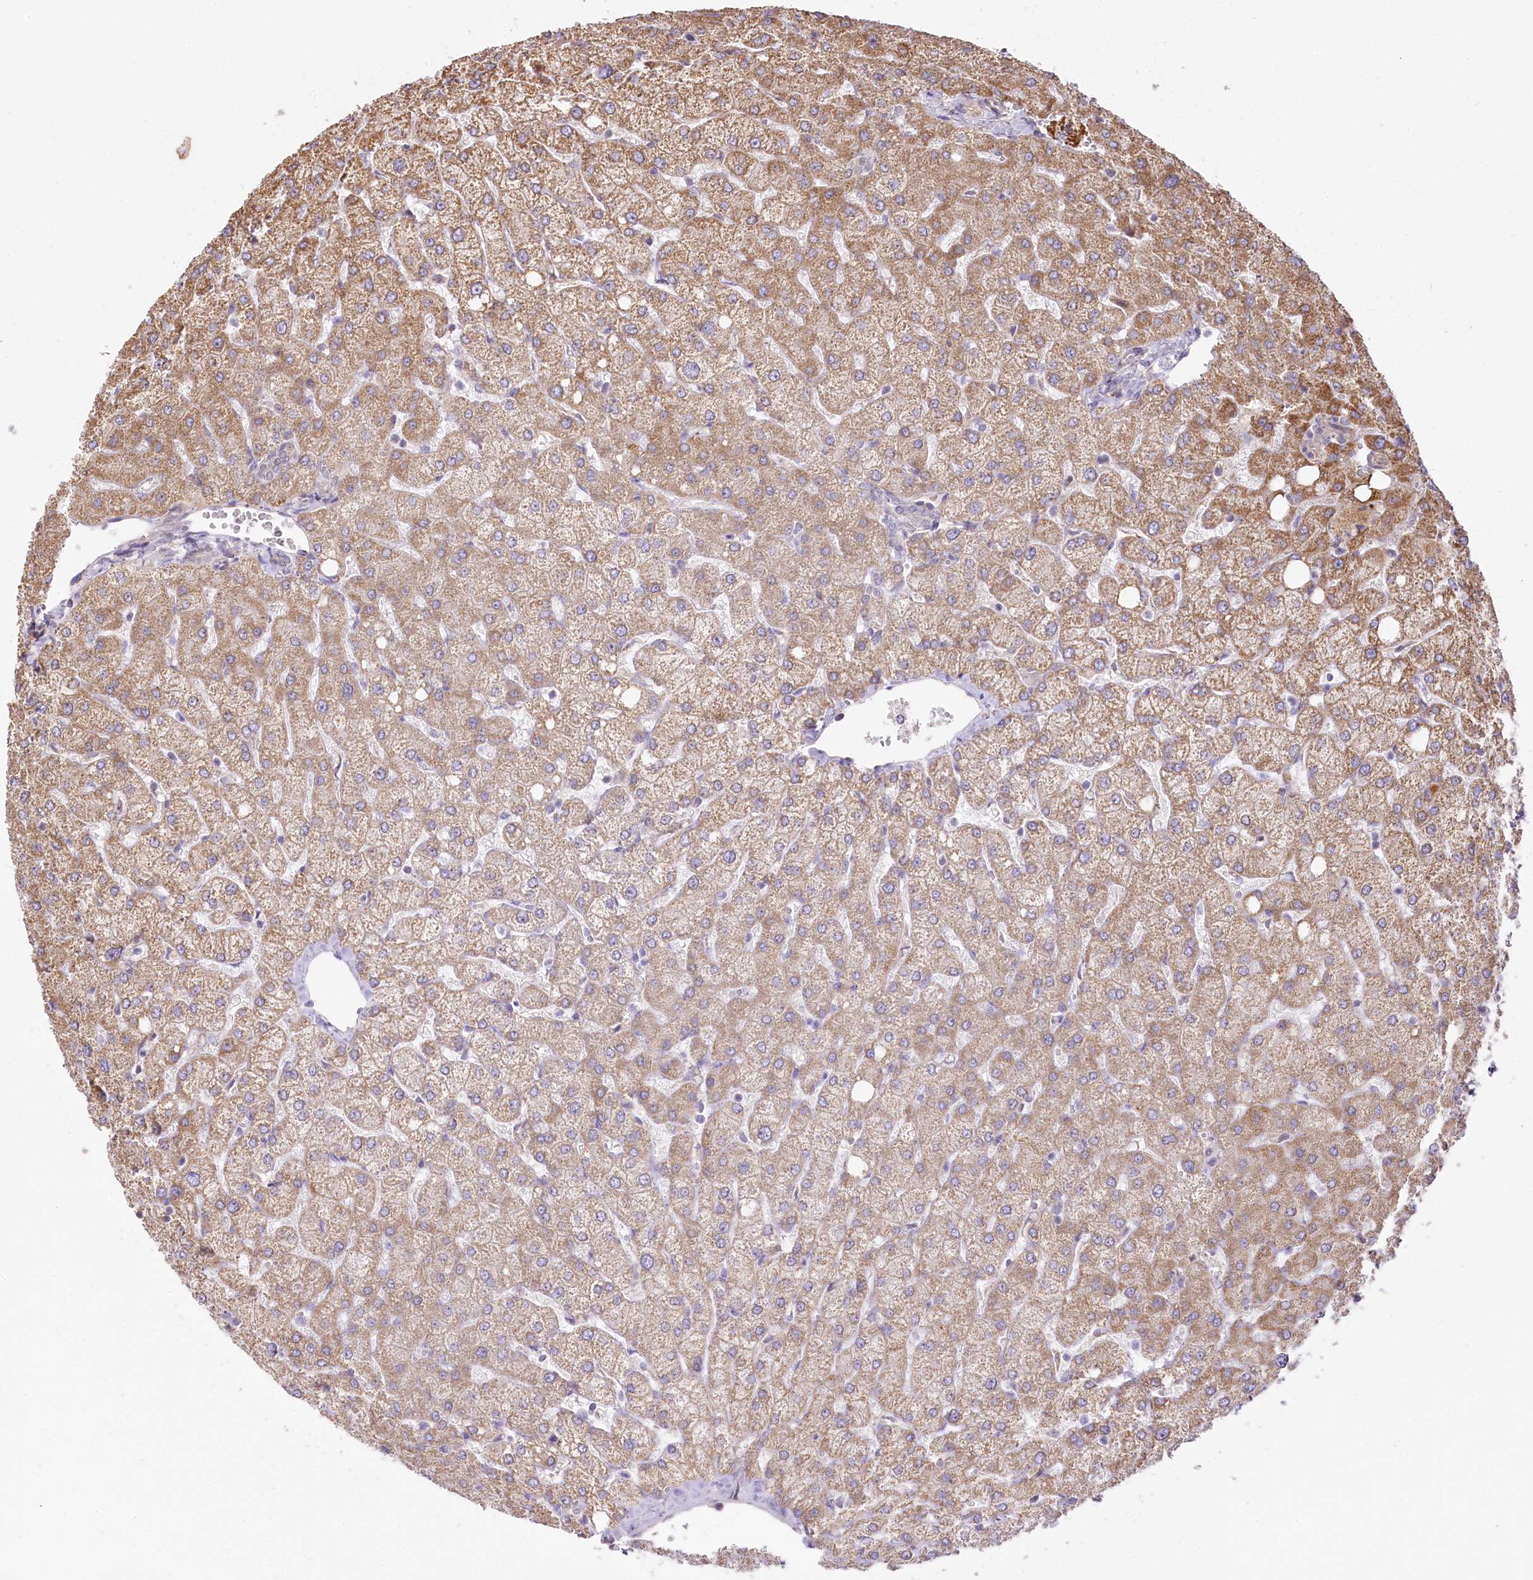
{"staining": {"intensity": "negative", "quantity": "none", "location": "none"}, "tissue": "liver", "cell_type": "Cholangiocytes", "image_type": "normal", "snomed": [{"axis": "morphology", "description": "Normal tissue, NOS"}, {"axis": "topography", "description": "Liver"}], "caption": "A high-resolution image shows immunohistochemistry (IHC) staining of benign liver, which reveals no significant positivity in cholangiocytes. (Stains: DAB (3,3'-diaminobenzidine) IHC with hematoxylin counter stain, Microscopy: brightfield microscopy at high magnification).", "gene": "ZNF226", "patient": {"sex": "female", "age": 54}}